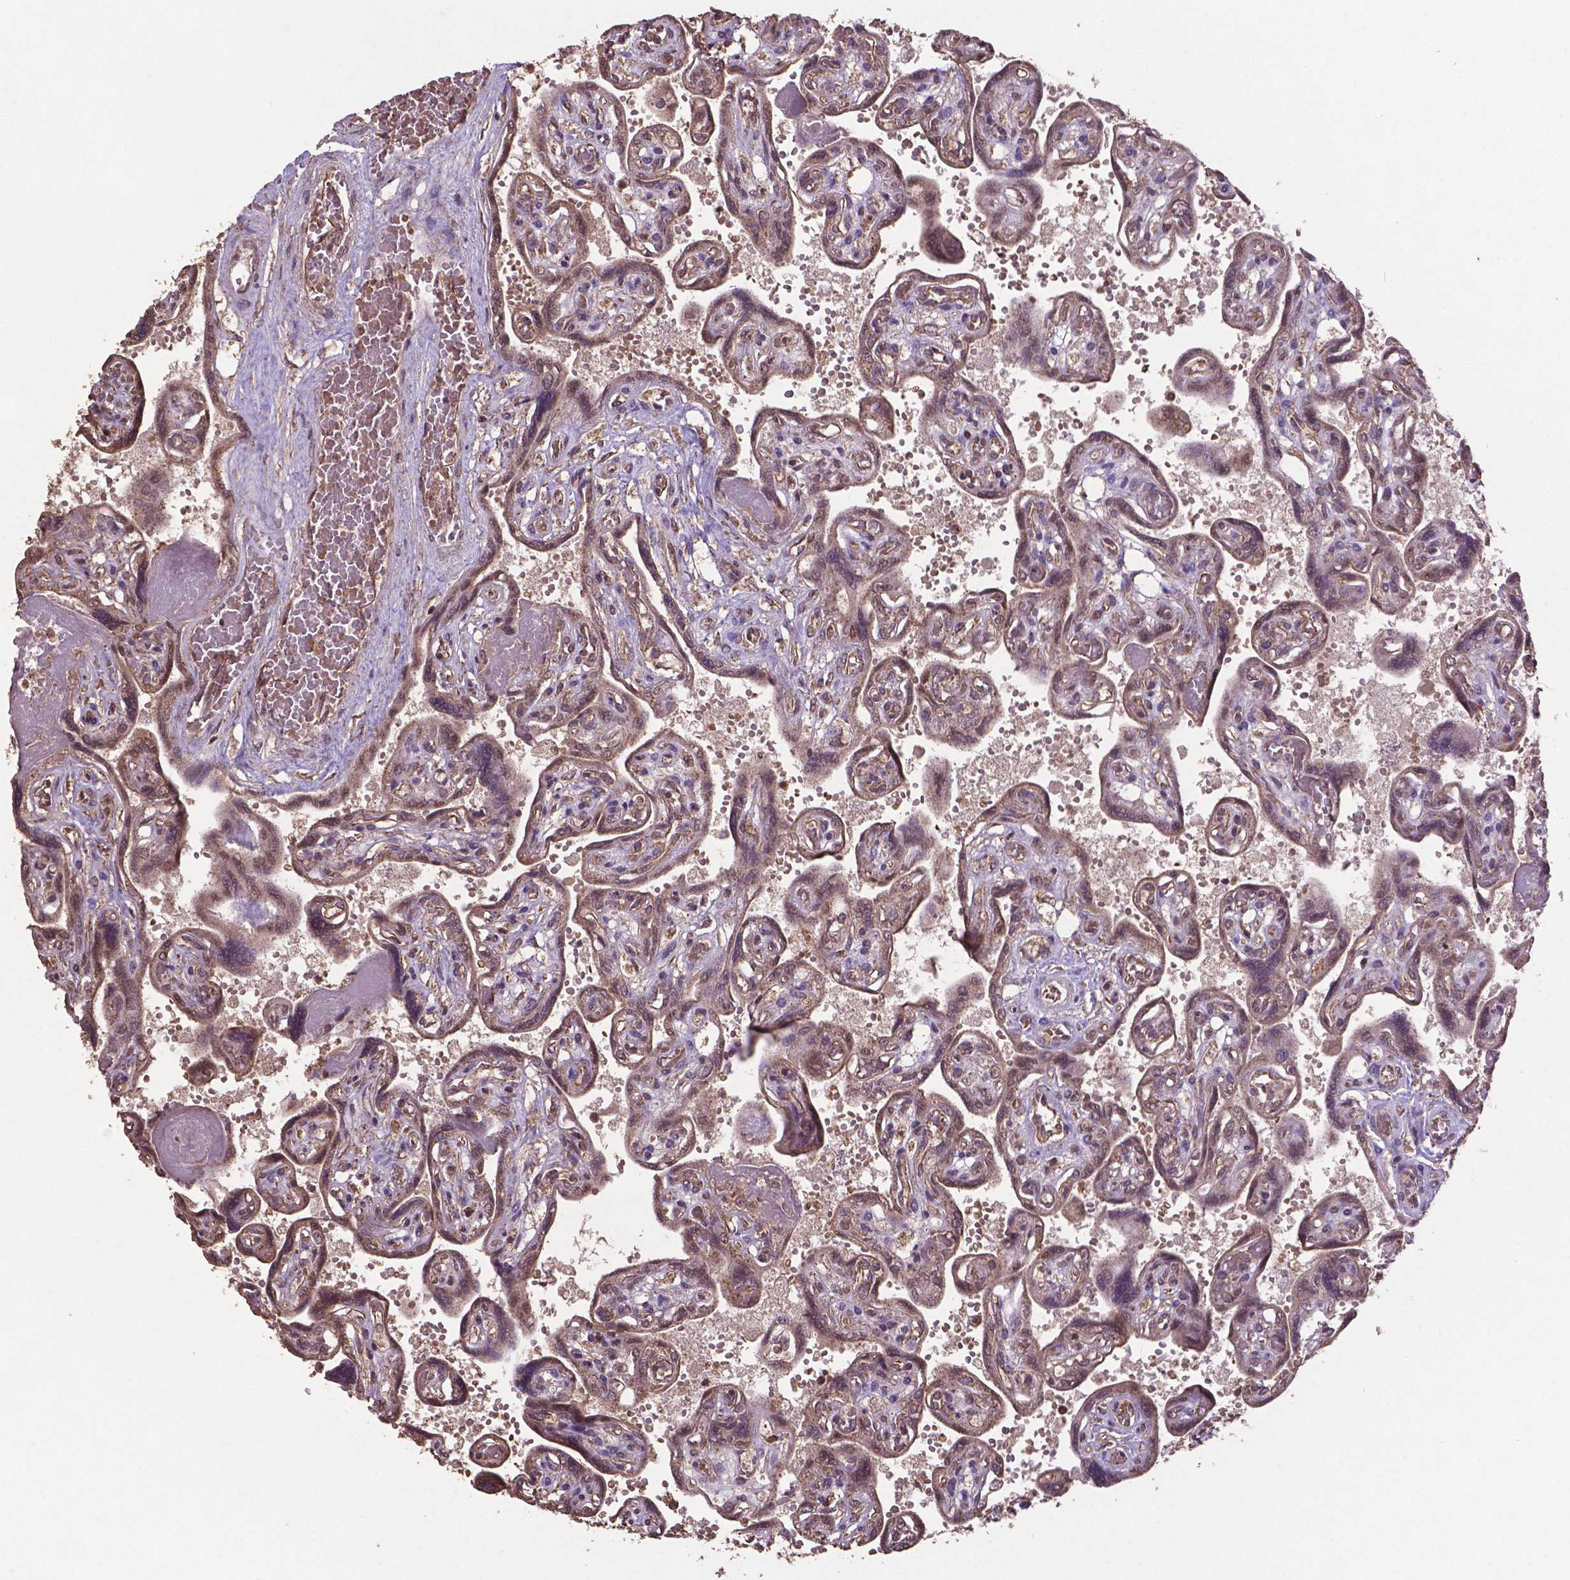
{"staining": {"intensity": "moderate", "quantity": ">75%", "location": "cytoplasmic/membranous,nuclear"}, "tissue": "placenta", "cell_type": "Decidual cells", "image_type": "normal", "snomed": [{"axis": "morphology", "description": "Normal tissue, NOS"}, {"axis": "topography", "description": "Placenta"}], "caption": "The histopathology image reveals staining of normal placenta, revealing moderate cytoplasmic/membranous,nuclear protein expression (brown color) within decidual cells.", "gene": "DCAF1", "patient": {"sex": "female", "age": 32}}